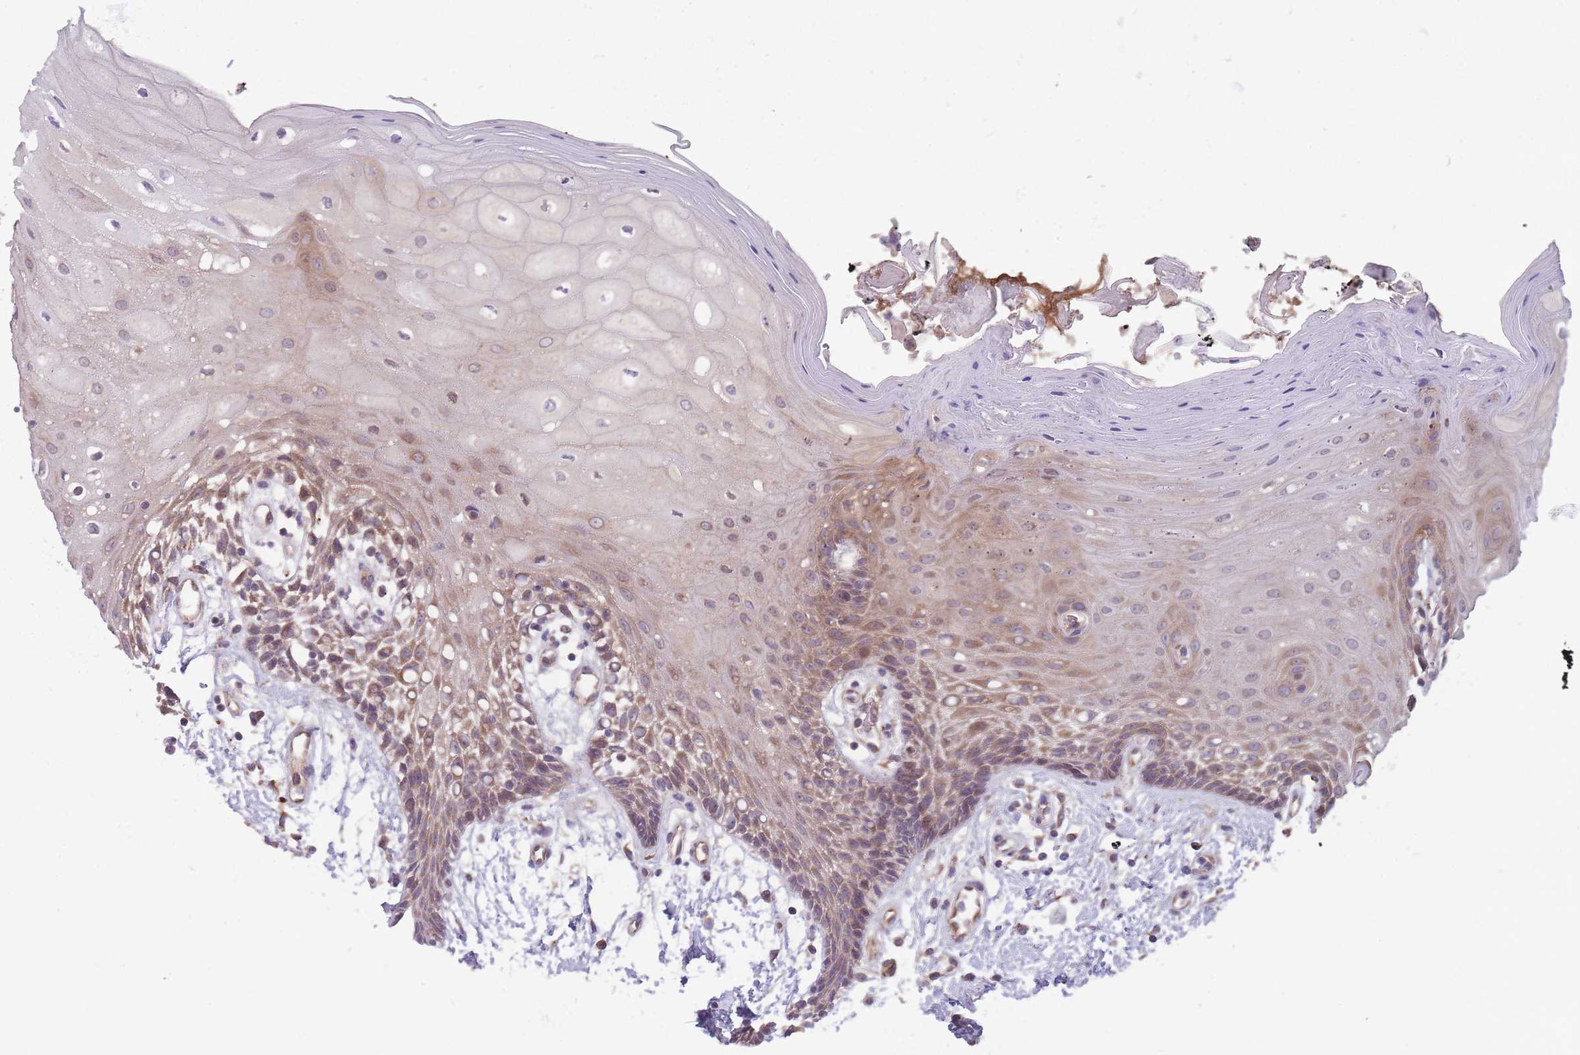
{"staining": {"intensity": "moderate", "quantity": "25%-75%", "location": "cytoplasmic/membranous"}, "tissue": "oral mucosa", "cell_type": "Squamous epithelial cells", "image_type": "normal", "snomed": [{"axis": "morphology", "description": "Normal tissue, NOS"}, {"axis": "topography", "description": "Oral tissue"}, {"axis": "topography", "description": "Tounge, NOS"}], "caption": "Oral mucosa was stained to show a protein in brown. There is medium levels of moderate cytoplasmic/membranous positivity in approximately 25%-75% of squamous epithelial cells. Using DAB (3,3'-diaminobenzidine) (brown) and hematoxylin (blue) stains, captured at high magnification using brightfield microscopy.", "gene": "ITPKC", "patient": {"sex": "female", "age": 59}}